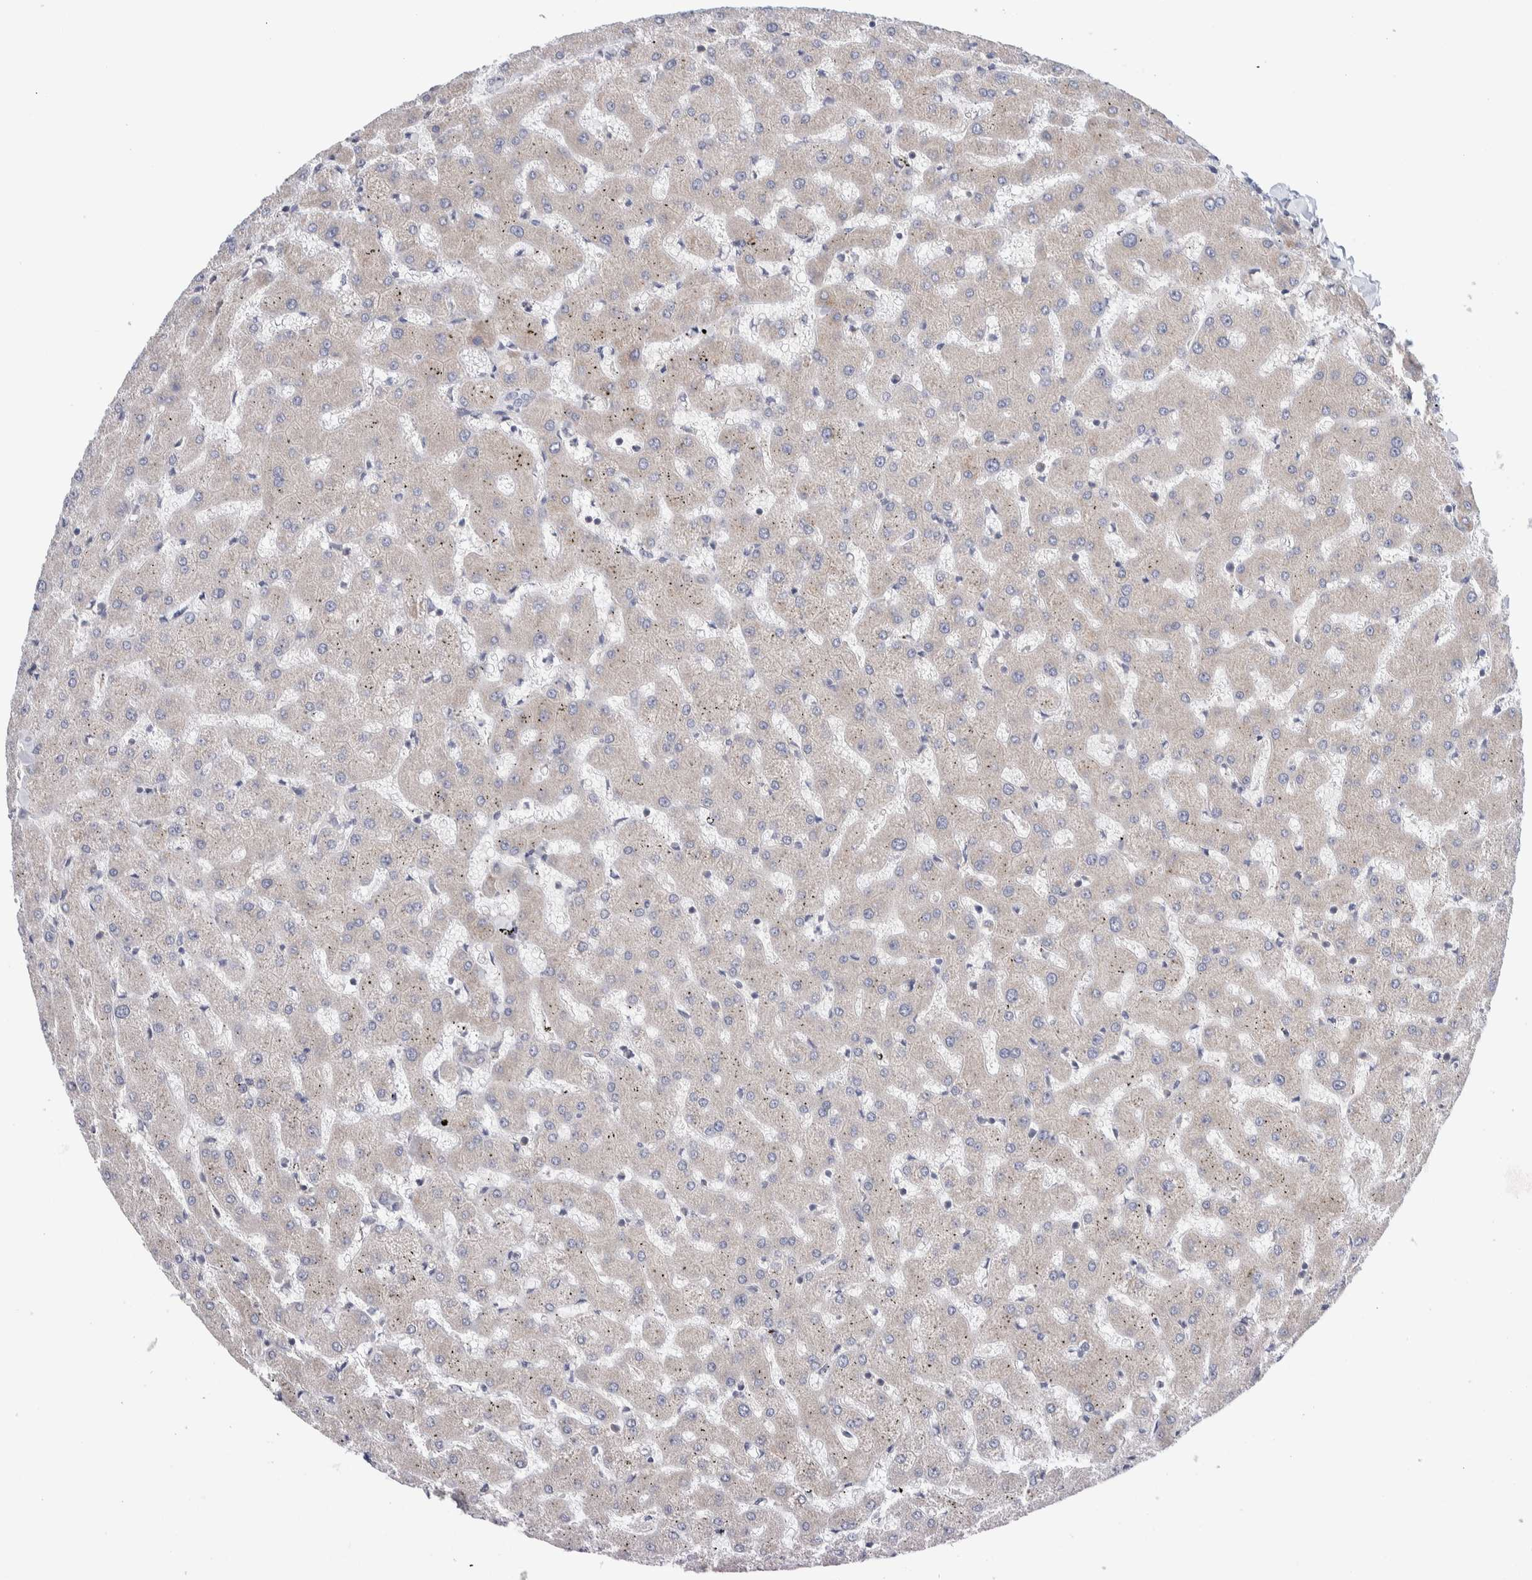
{"staining": {"intensity": "negative", "quantity": "none", "location": "none"}, "tissue": "liver", "cell_type": "Cholangiocytes", "image_type": "normal", "snomed": [{"axis": "morphology", "description": "Normal tissue, NOS"}, {"axis": "topography", "description": "Liver"}], "caption": "Cholangiocytes show no significant protein expression in unremarkable liver. (DAB (3,3'-diaminobenzidine) IHC visualized using brightfield microscopy, high magnification).", "gene": "RACK1", "patient": {"sex": "female", "age": 63}}